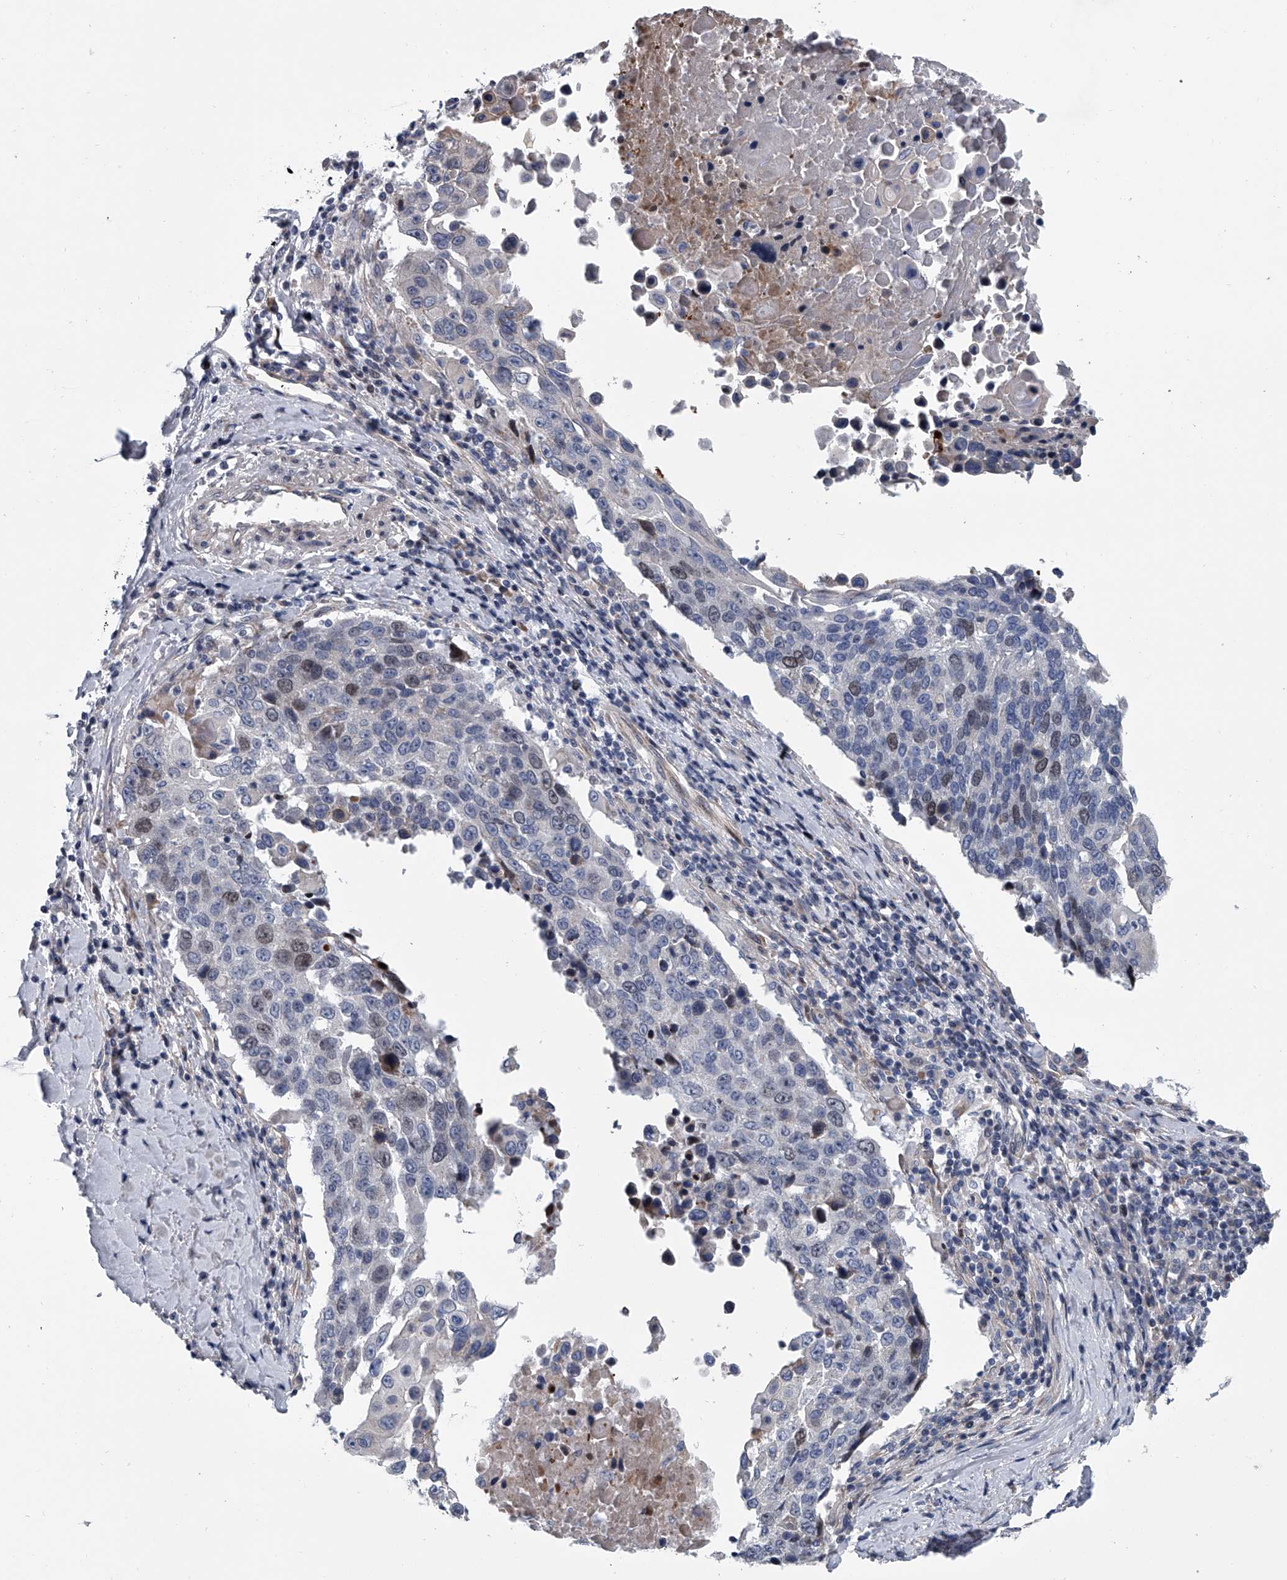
{"staining": {"intensity": "weak", "quantity": "25%-75%", "location": "nuclear"}, "tissue": "lung cancer", "cell_type": "Tumor cells", "image_type": "cancer", "snomed": [{"axis": "morphology", "description": "Squamous cell carcinoma, NOS"}, {"axis": "topography", "description": "Lung"}], "caption": "Tumor cells display weak nuclear expression in about 25%-75% of cells in lung cancer.", "gene": "ABCG1", "patient": {"sex": "male", "age": 66}}